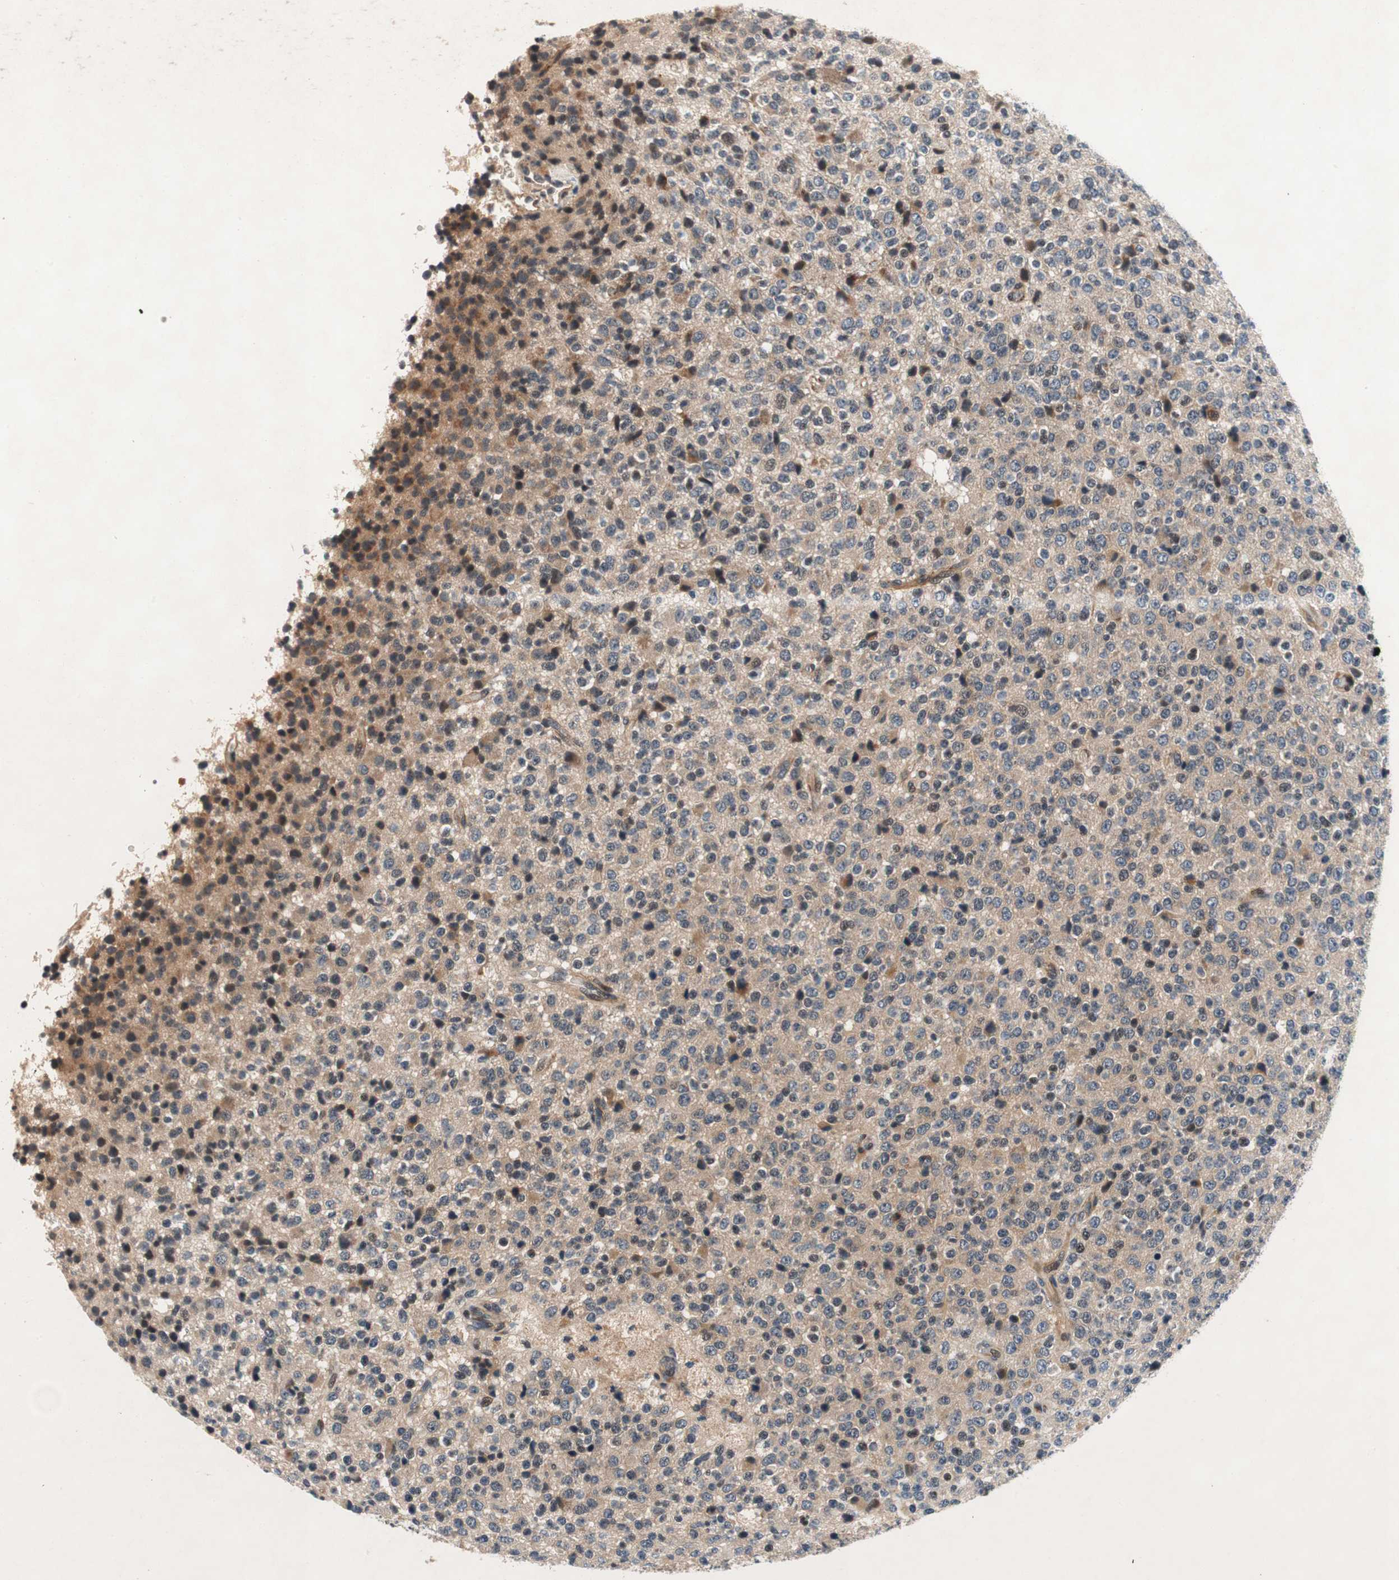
{"staining": {"intensity": "moderate", "quantity": ">75%", "location": "cytoplasmic/membranous"}, "tissue": "glioma", "cell_type": "Tumor cells", "image_type": "cancer", "snomed": [{"axis": "morphology", "description": "Glioma, malignant, High grade"}, {"axis": "topography", "description": "pancreas cauda"}], "caption": "A high-resolution image shows IHC staining of glioma, which exhibits moderate cytoplasmic/membranous expression in about >75% of tumor cells.", "gene": "AKAP1", "patient": {"sex": "male", "age": 60}}